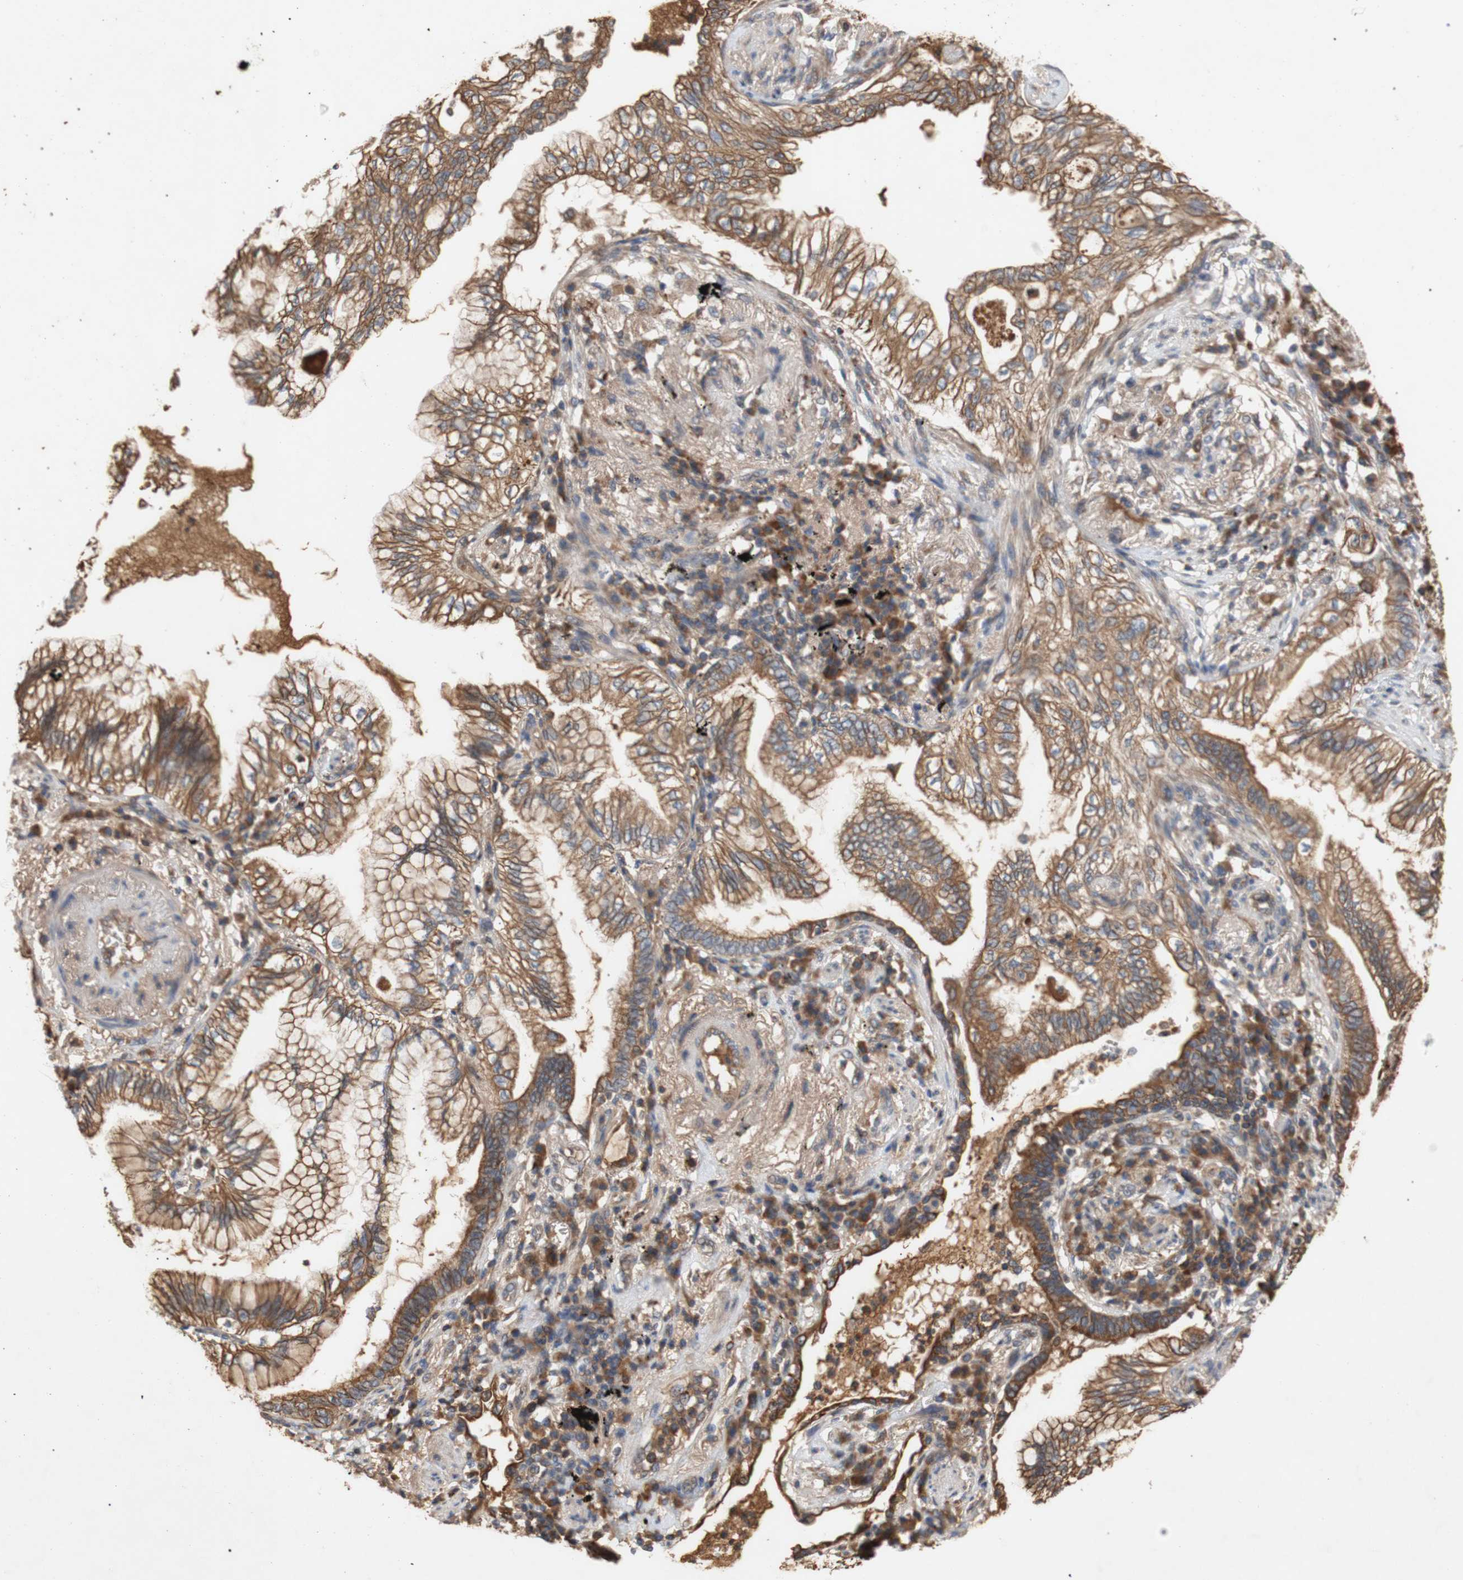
{"staining": {"intensity": "moderate", "quantity": ">75%", "location": "cytoplasmic/membranous"}, "tissue": "lung cancer", "cell_type": "Tumor cells", "image_type": "cancer", "snomed": [{"axis": "morphology", "description": "Normal tissue, NOS"}, {"axis": "morphology", "description": "Adenocarcinoma, NOS"}, {"axis": "topography", "description": "Bronchus"}, {"axis": "topography", "description": "Lung"}], "caption": "Moderate cytoplasmic/membranous staining is present in approximately >75% of tumor cells in lung cancer. (DAB IHC, brown staining for protein, blue staining for nuclei).", "gene": "PKN1", "patient": {"sex": "female", "age": 70}}